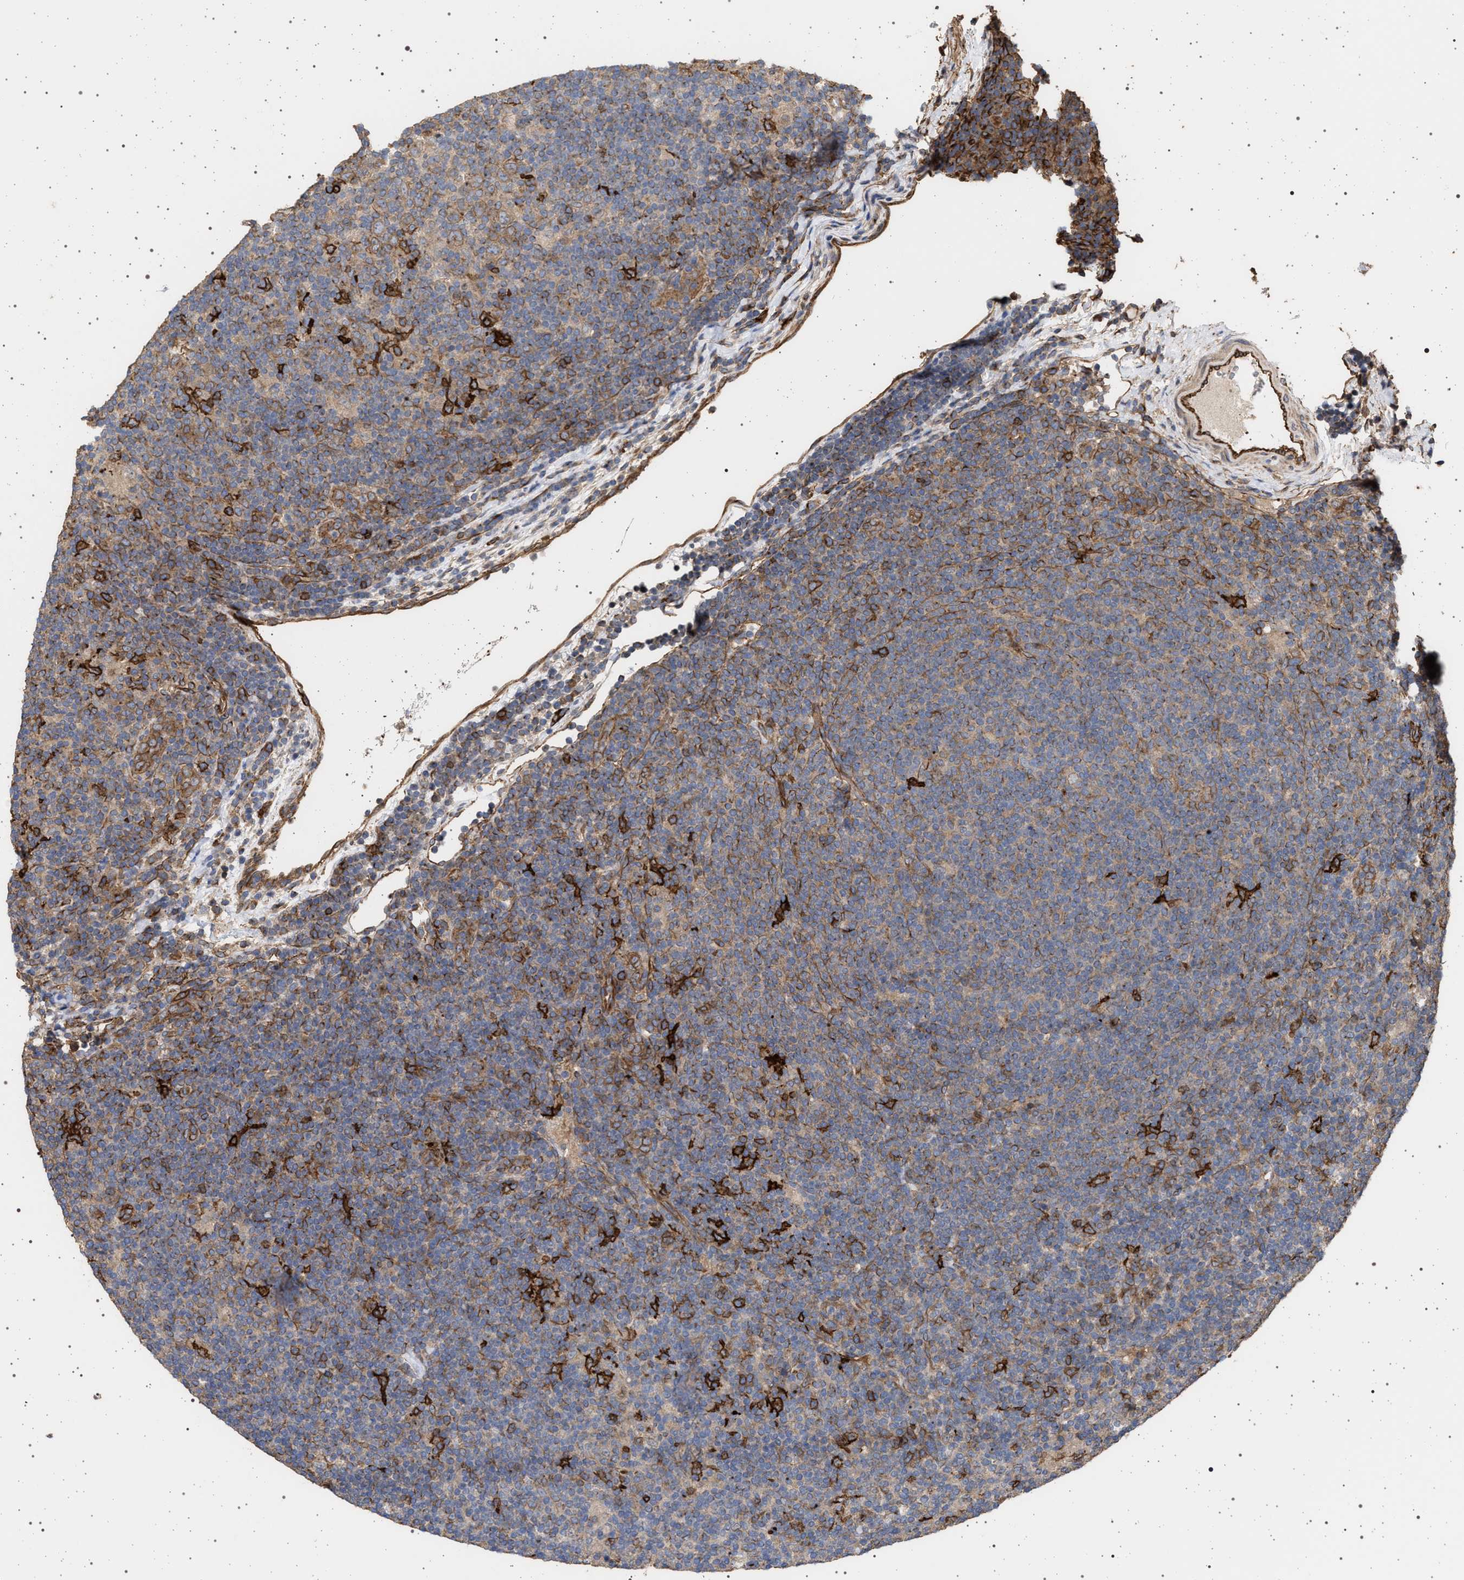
{"staining": {"intensity": "moderate", "quantity": ">75%", "location": "cytoplasmic/membranous"}, "tissue": "lymphoma", "cell_type": "Tumor cells", "image_type": "cancer", "snomed": [{"axis": "morphology", "description": "Hodgkin's disease, NOS"}, {"axis": "topography", "description": "Lymph node"}], "caption": "Immunohistochemical staining of lymphoma demonstrates moderate cytoplasmic/membranous protein positivity in about >75% of tumor cells.", "gene": "IFT20", "patient": {"sex": "female", "age": 57}}